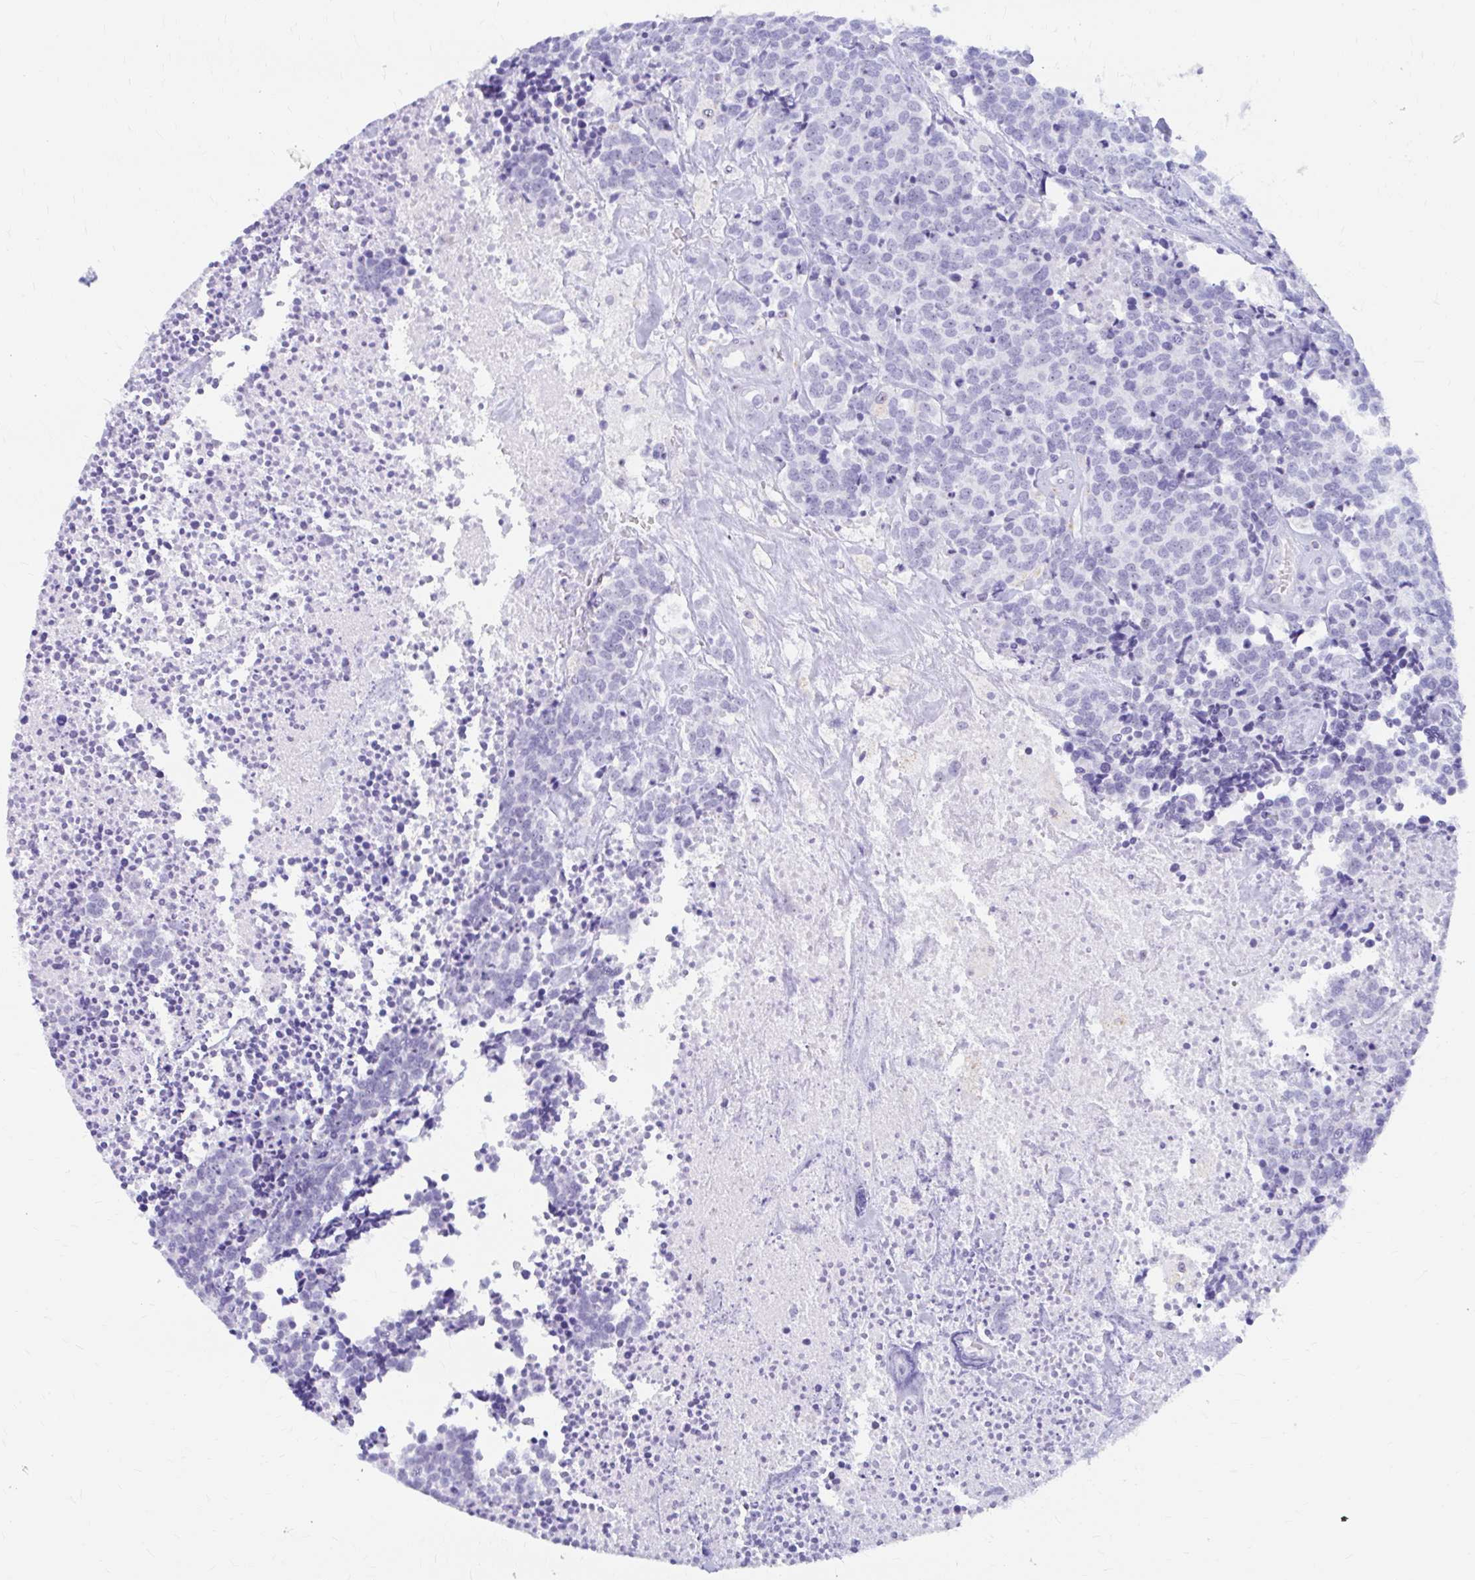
{"staining": {"intensity": "weak", "quantity": "<25%", "location": "nuclear"}, "tissue": "carcinoid", "cell_type": "Tumor cells", "image_type": "cancer", "snomed": [{"axis": "morphology", "description": "Carcinoid, malignant, NOS"}, {"axis": "topography", "description": "Skin"}], "caption": "Immunohistochemical staining of malignant carcinoid reveals no significant positivity in tumor cells.", "gene": "FTSJ3", "patient": {"sex": "female", "age": 79}}